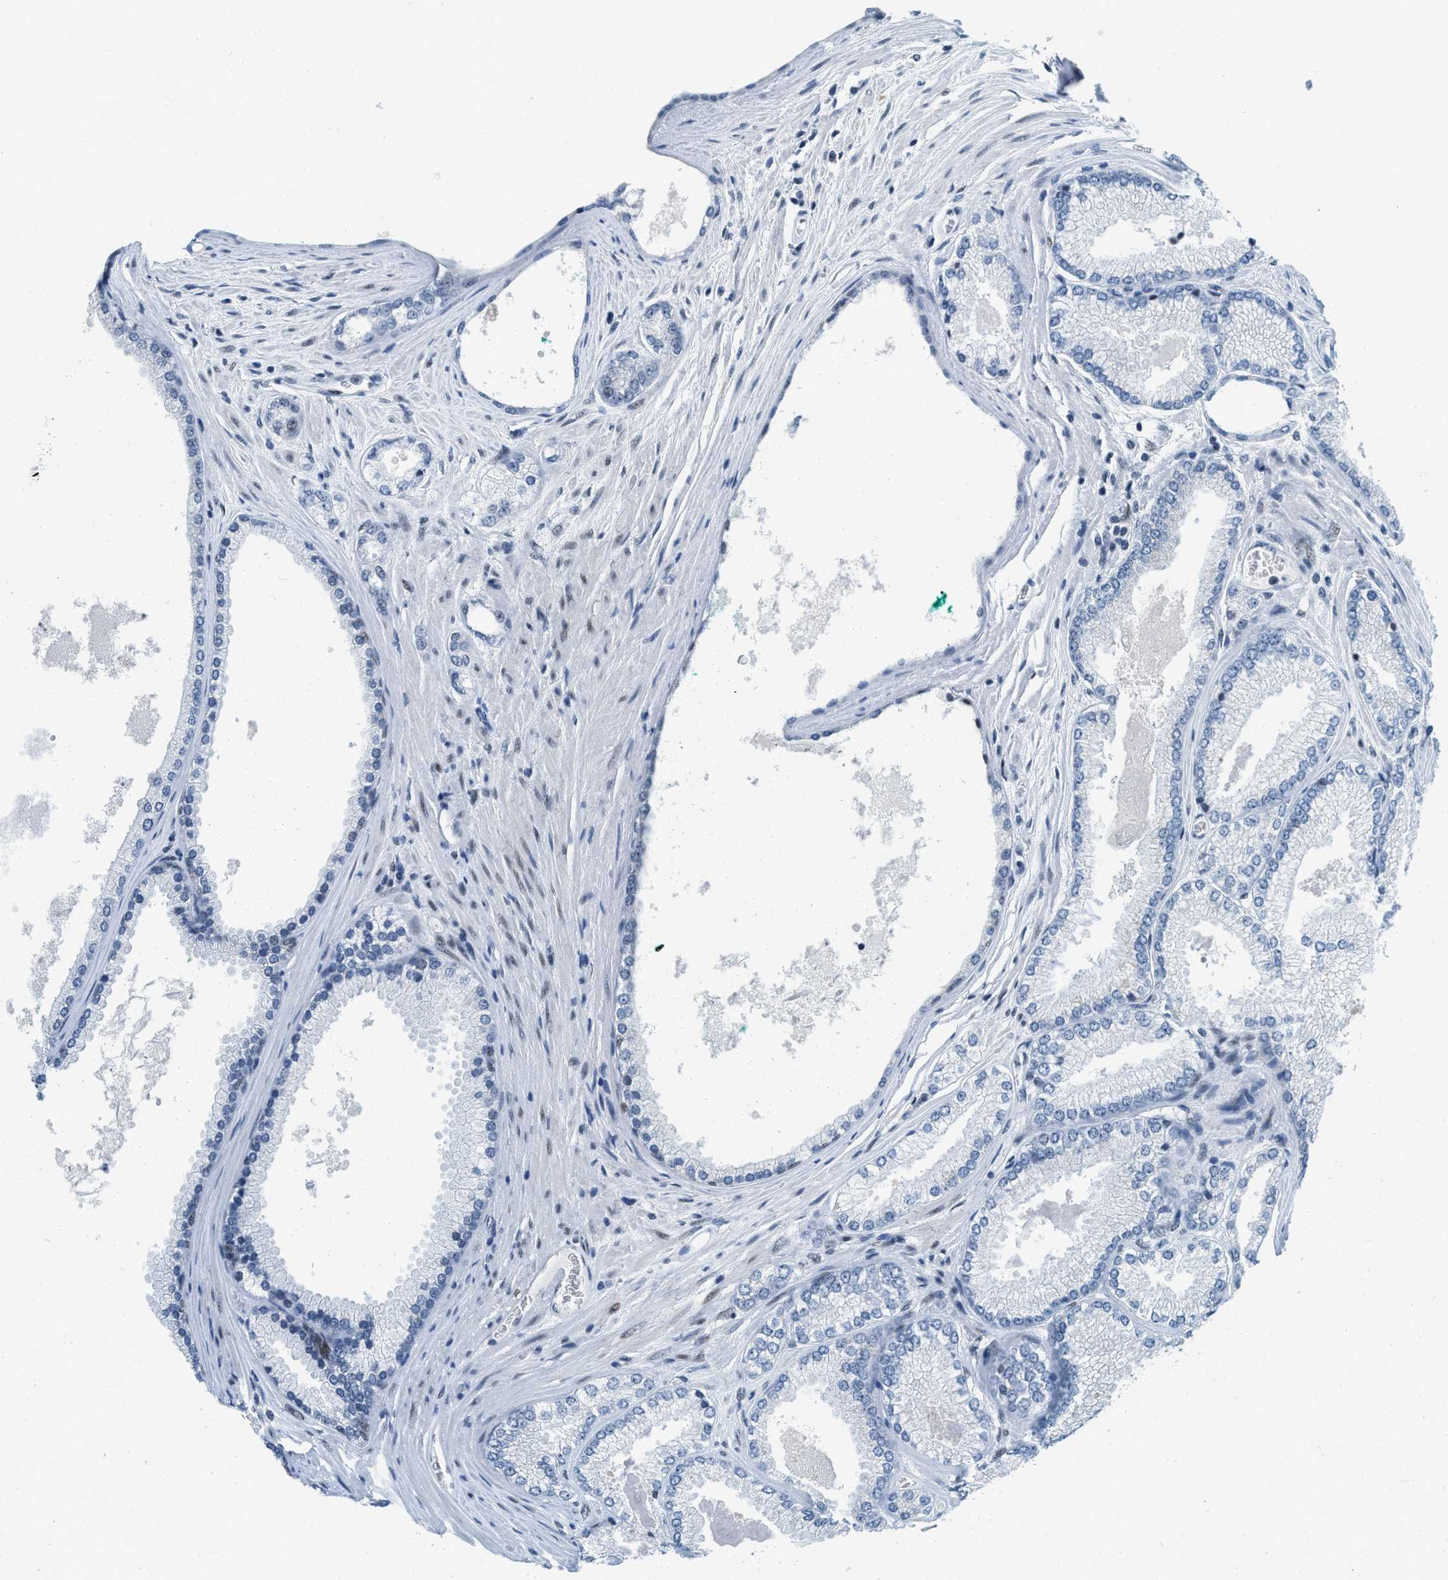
{"staining": {"intensity": "negative", "quantity": "none", "location": "none"}, "tissue": "prostate cancer", "cell_type": "Tumor cells", "image_type": "cancer", "snomed": [{"axis": "morphology", "description": "Adenocarcinoma, High grade"}, {"axis": "topography", "description": "Prostate"}], "caption": "IHC photomicrograph of neoplastic tissue: human prostate cancer (adenocarcinoma (high-grade)) stained with DAB (3,3'-diaminobenzidine) reveals no significant protein positivity in tumor cells.", "gene": "PBX1", "patient": {"sex": "male", "age": 71}}